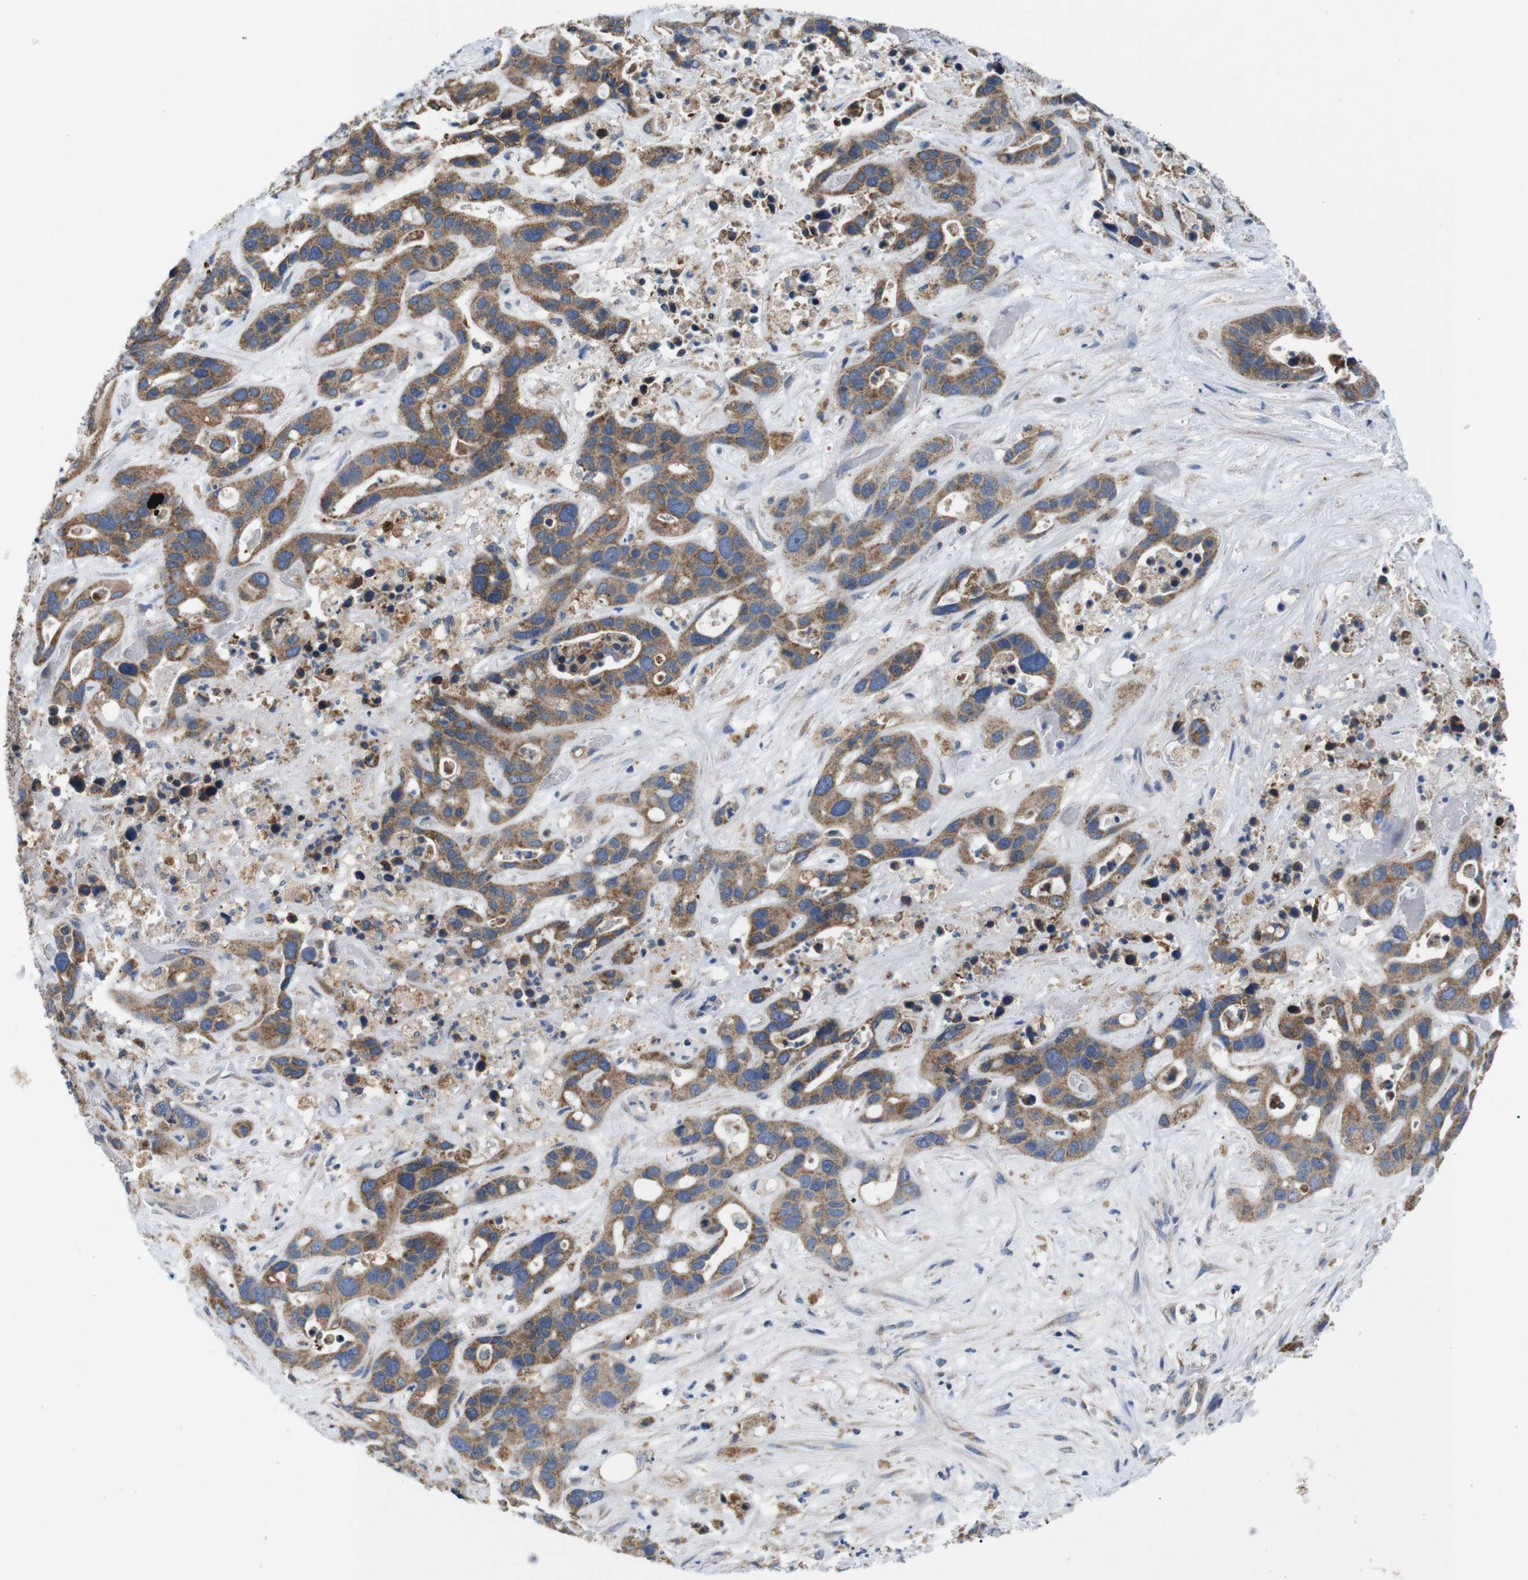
{"staining": {"intensity": "moderate", "quantity": ">75%", "location": "cytoplasmic/membranous"}, "tissue": "liver cancer", "cell_type": "Tumor cells", "image_type": "cancer", "snomed": [{"axis": "morphology", "description": "Cholangiocarcinoma"}, {"axis": "topography", "description": "Liver"}], "caption": "Human liver cholangiocarcinoma stained for a protein (brown) reveals moderate cytoplasmic/membranous positive expression in about >75% of tumor cells.", "gene": "F2RL1", "patient": {"sex": "female", "age": 65}}